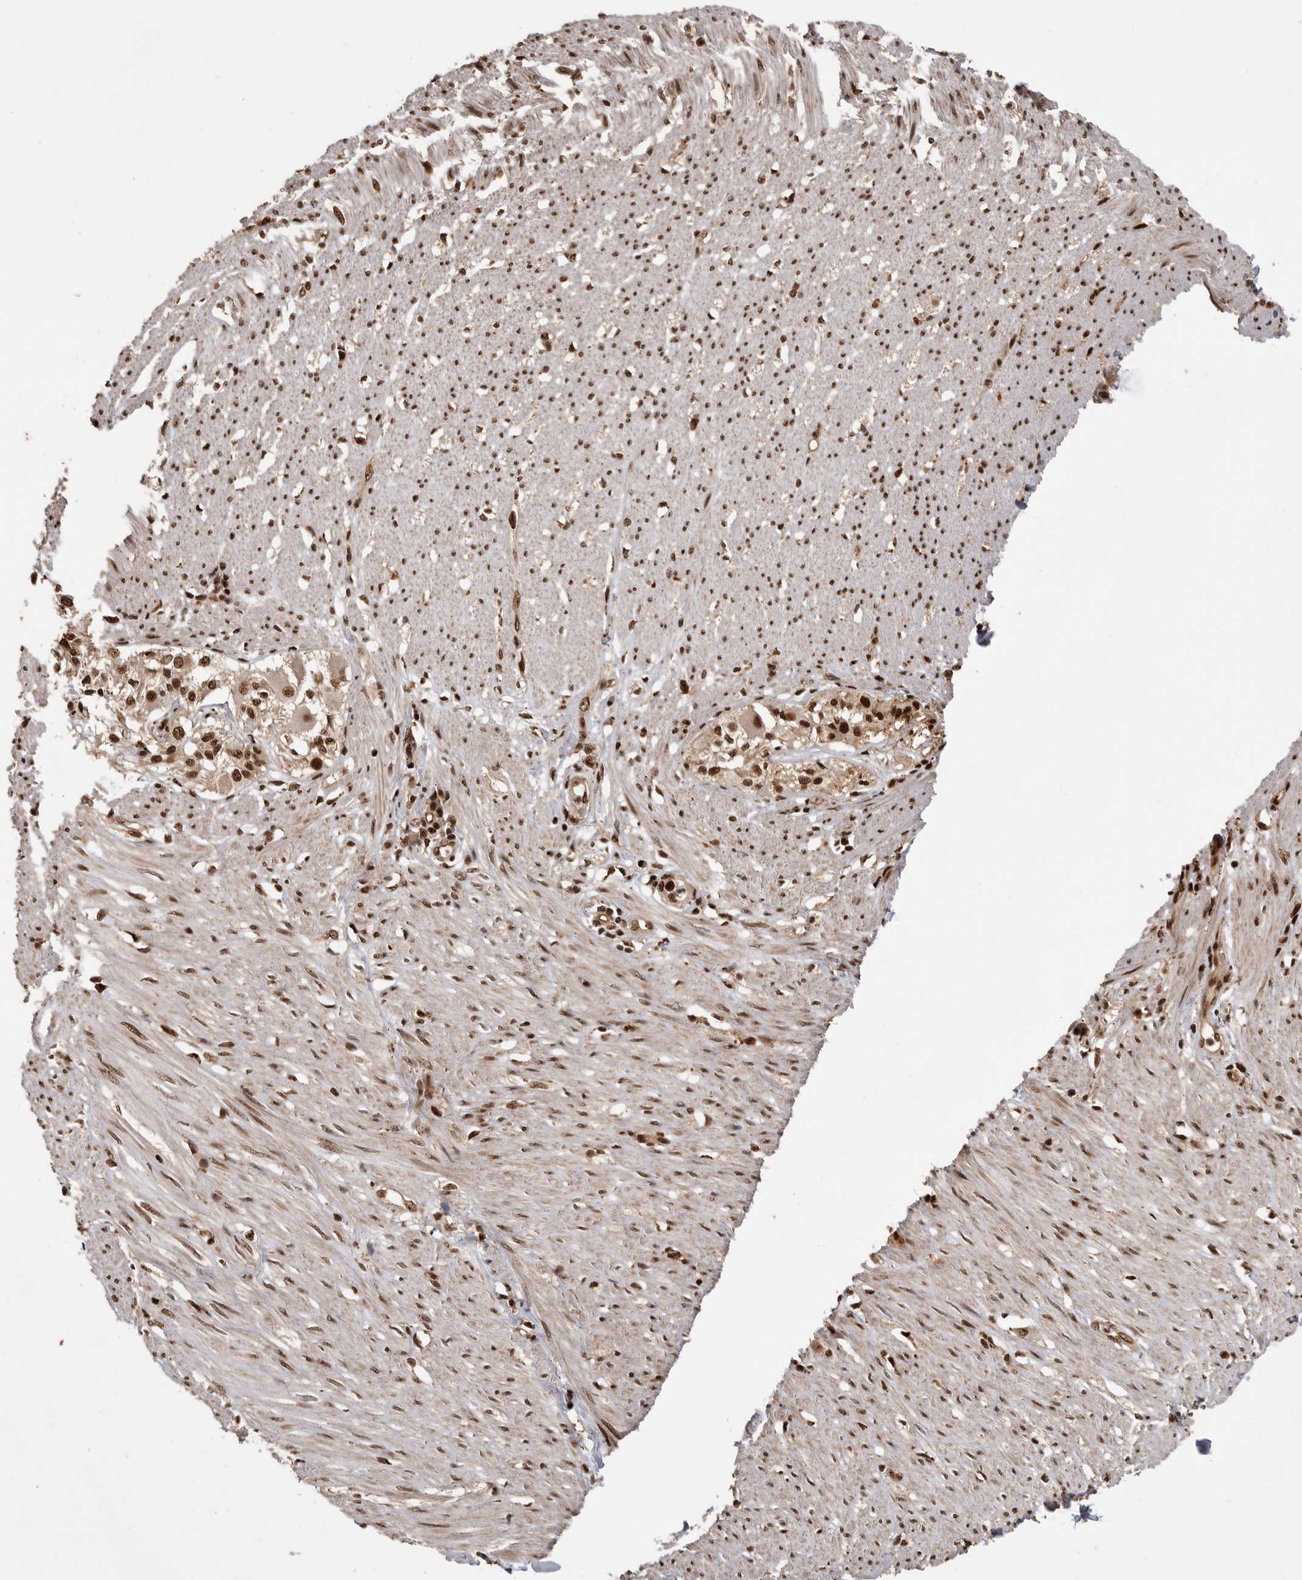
{"staining": {"intensity": "moderate", "quantity": ">75%", "location": "cytoplasmic/membranous,nuclear"}, "tissue": "smooth muscle", "cell_type": "Smooth muscle cells", "image_type": "normal", "snomed": [{"axis": "morphology", "description": "Normal tissue, NOS"}, {"axis": "morphology", "description": "Adenocarcinoma, NOS"}, {"axis": "topography", "description": "Colon"}, {"axis": "topography", "description": "Peripheral nerve tissue"}], "caption": "Smooth muscle stained with DAB immunohistochemistry reveals medium levels of moderate cytoplasmic/membranous,nuclear positivity in approximately >75% of smooth muscle cells.", "gene": "PPP1R8", "patient": {"sex": "male", "age": 14}}